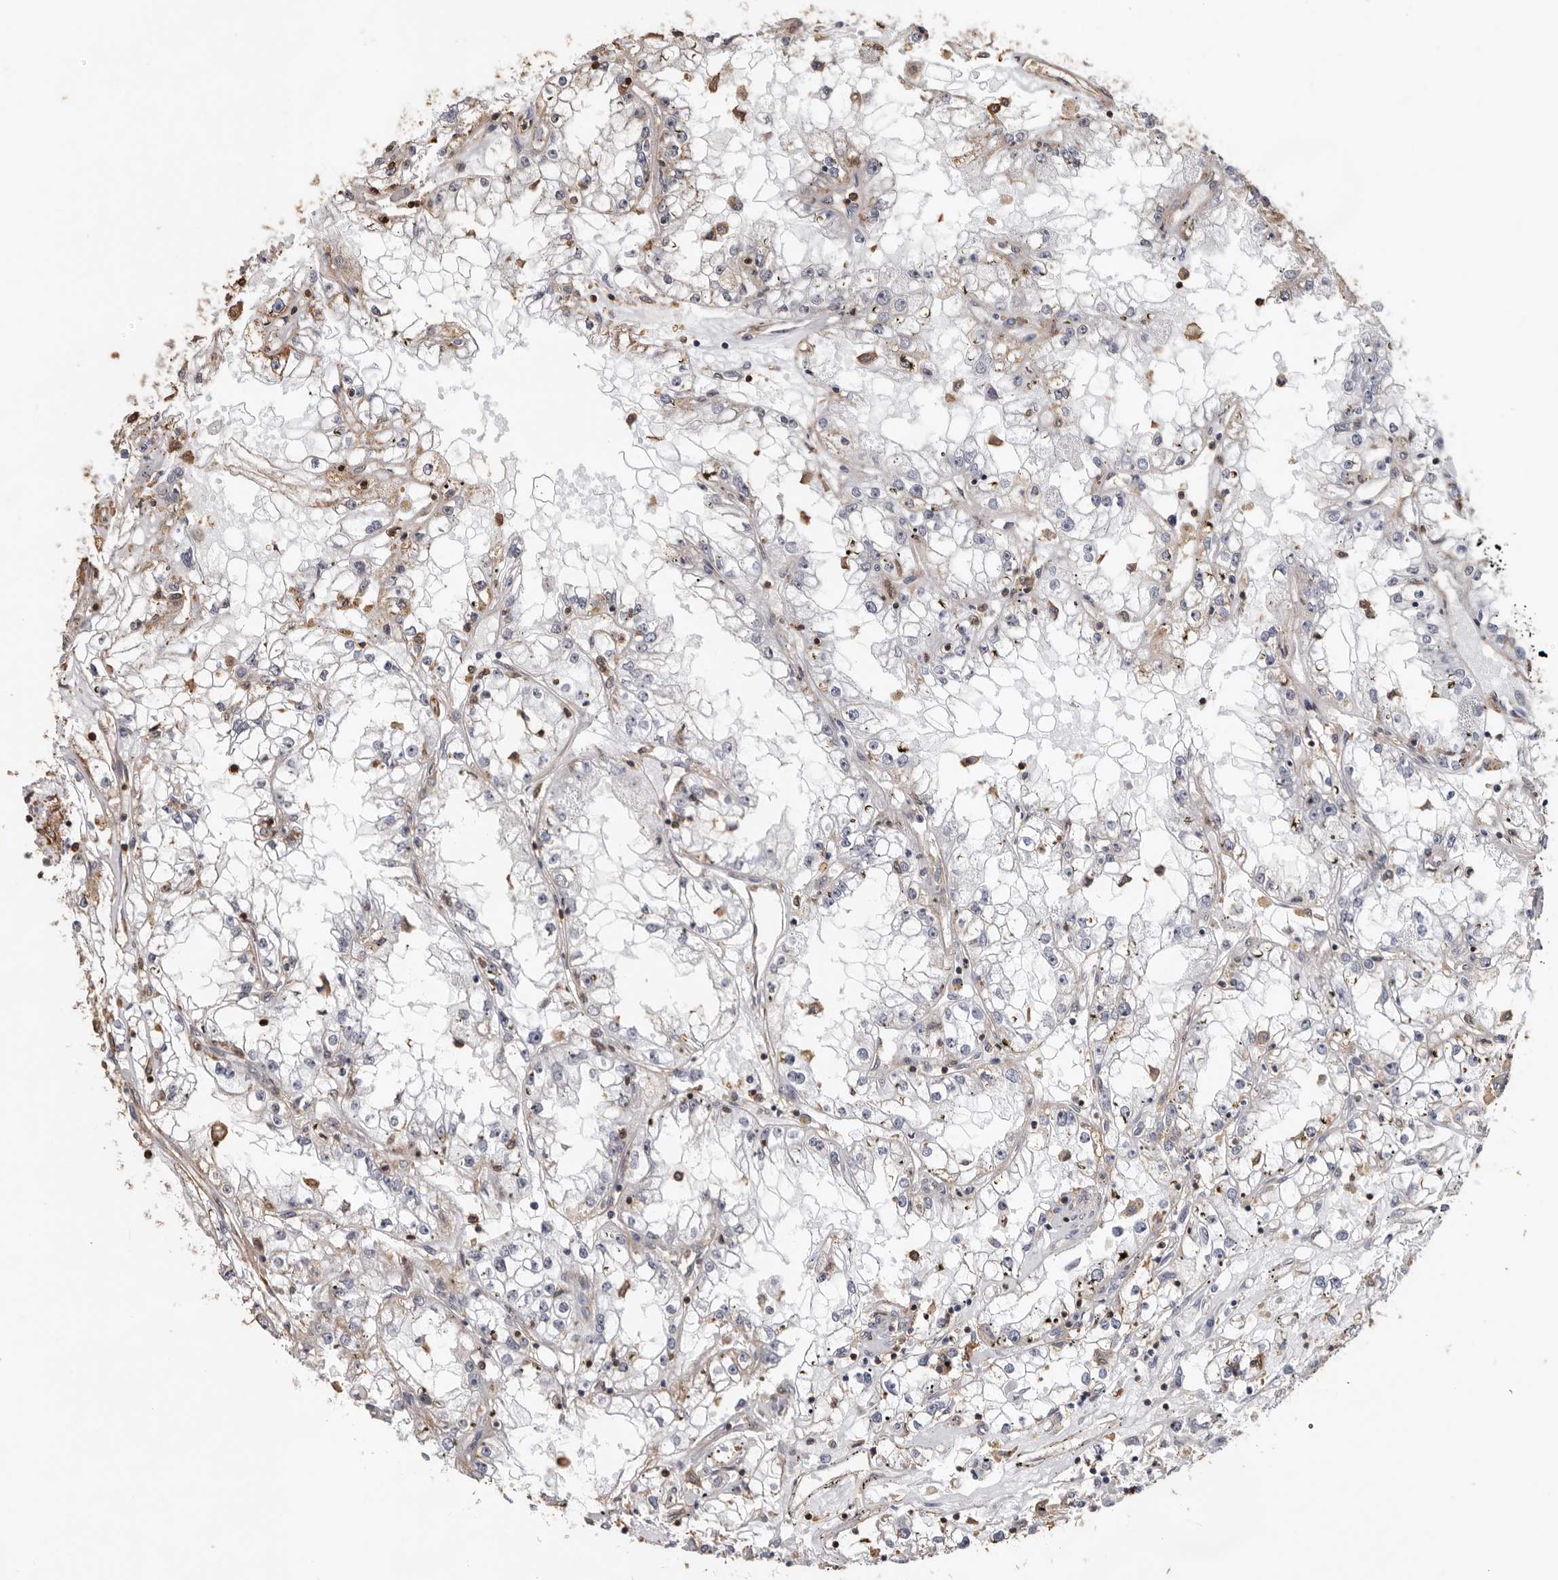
{"staining": {"intensity": "negative", "quantity": "none", "location": "none"}, "tissue": "renal cancer", "cell_type": "Tumor cells", "image_type": "cancer", "snomed": [{"axis": "morphology", "description": "Adenocarcinoma, NOS"}, {"axis": "topography", "description": "Kidney"}], "caption": "Immunohistochemistry image of human adenocarcinoma (renal) stained for a protein (brown), which displays no positivity in tumor cells.", "gene": "GSK3A", "patient": {"sex": "male", "age": 56}}